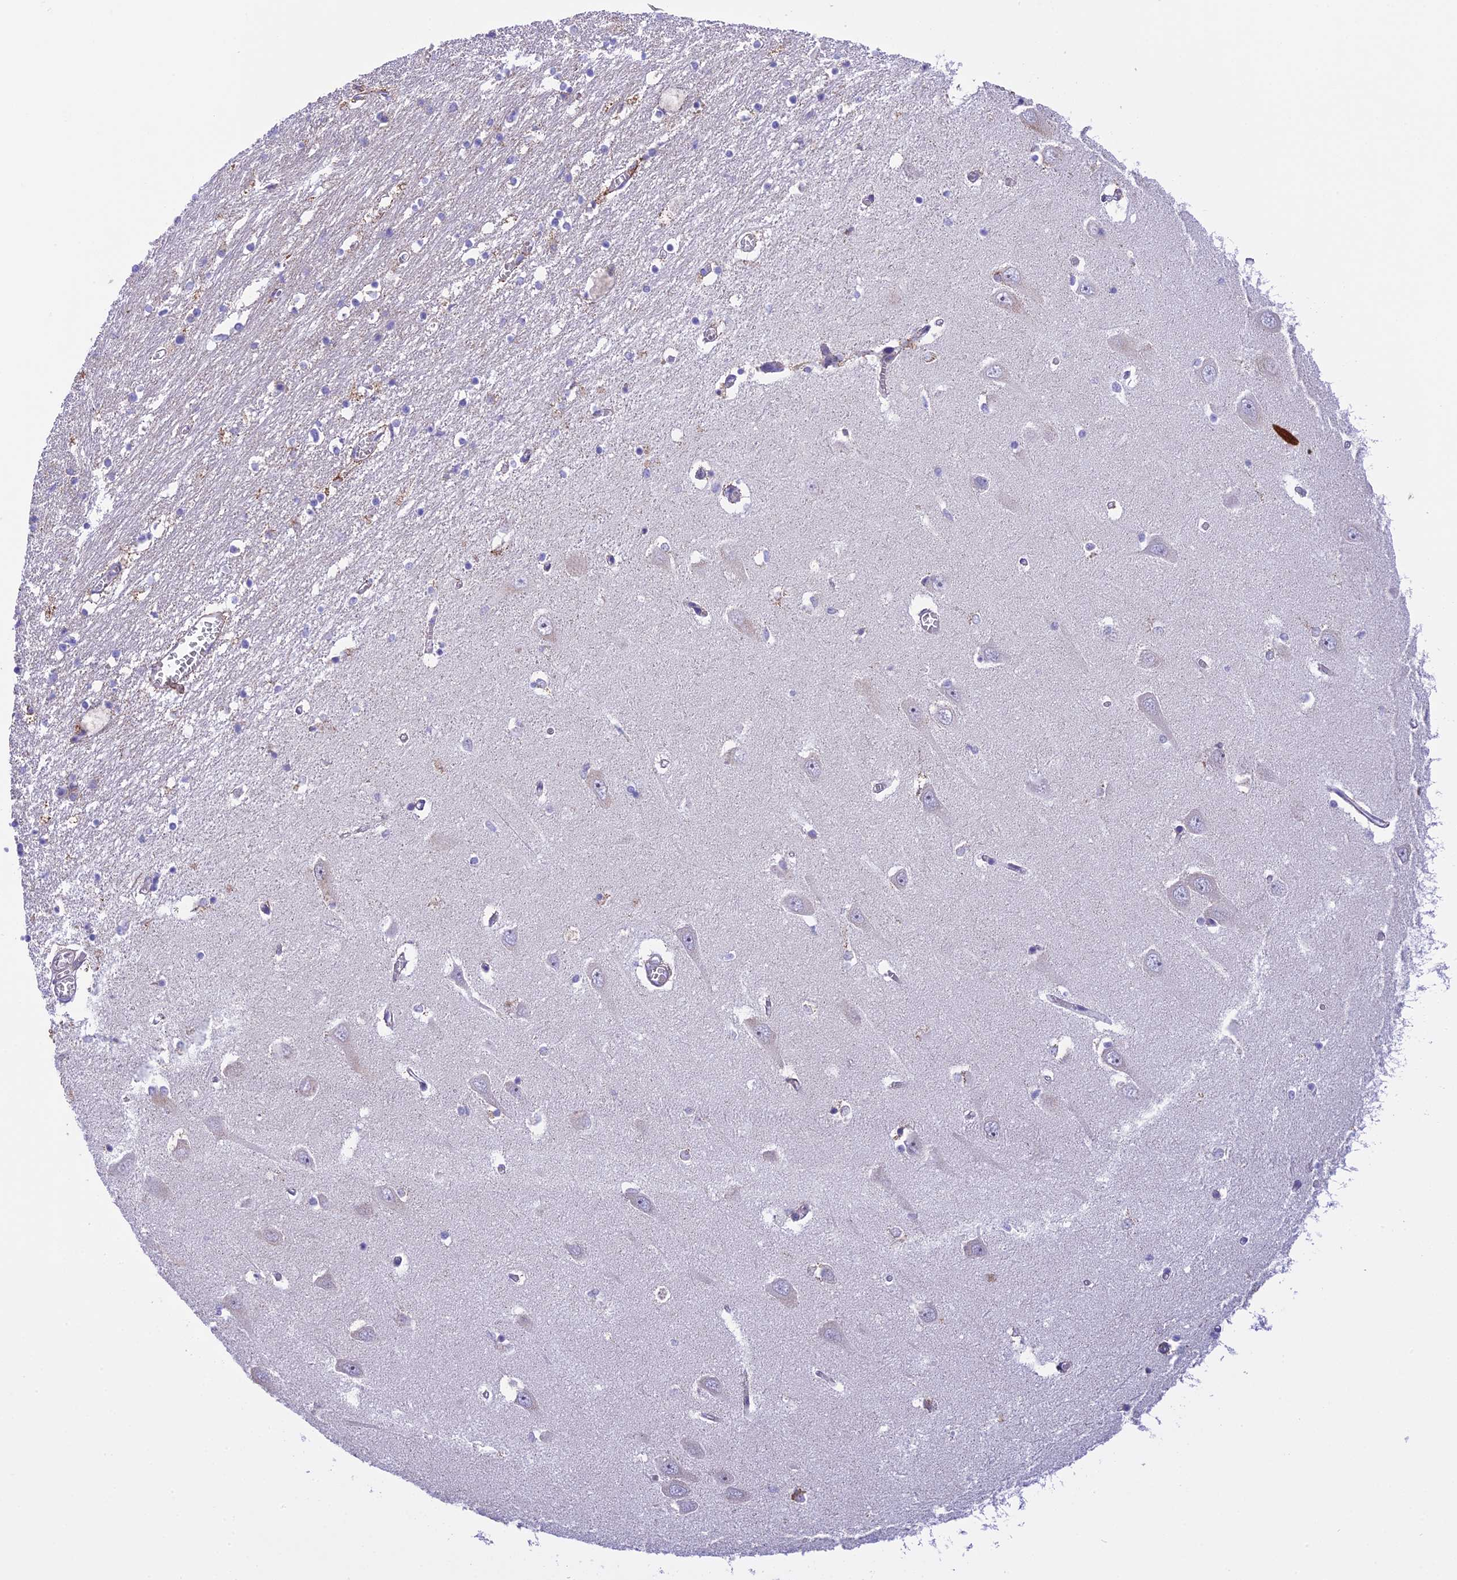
{"staining": {"intensity": "negative", "quantity": "none", "location": "none"}, "tissue": "hippocampus", "cell_type": "Glial cells", "image_type": "normal", "snomed": [{"axis": "morphology", "description": "Normal tissue, NOS"}, {"axis": "topography", "description": "Hippocampus"}], "caption": "This is a image of IHC staining of benign hippocampus, which shows no expression in glial cells.", "gene": "CORO7", "patient": {"sex": "male", "age": 70}}